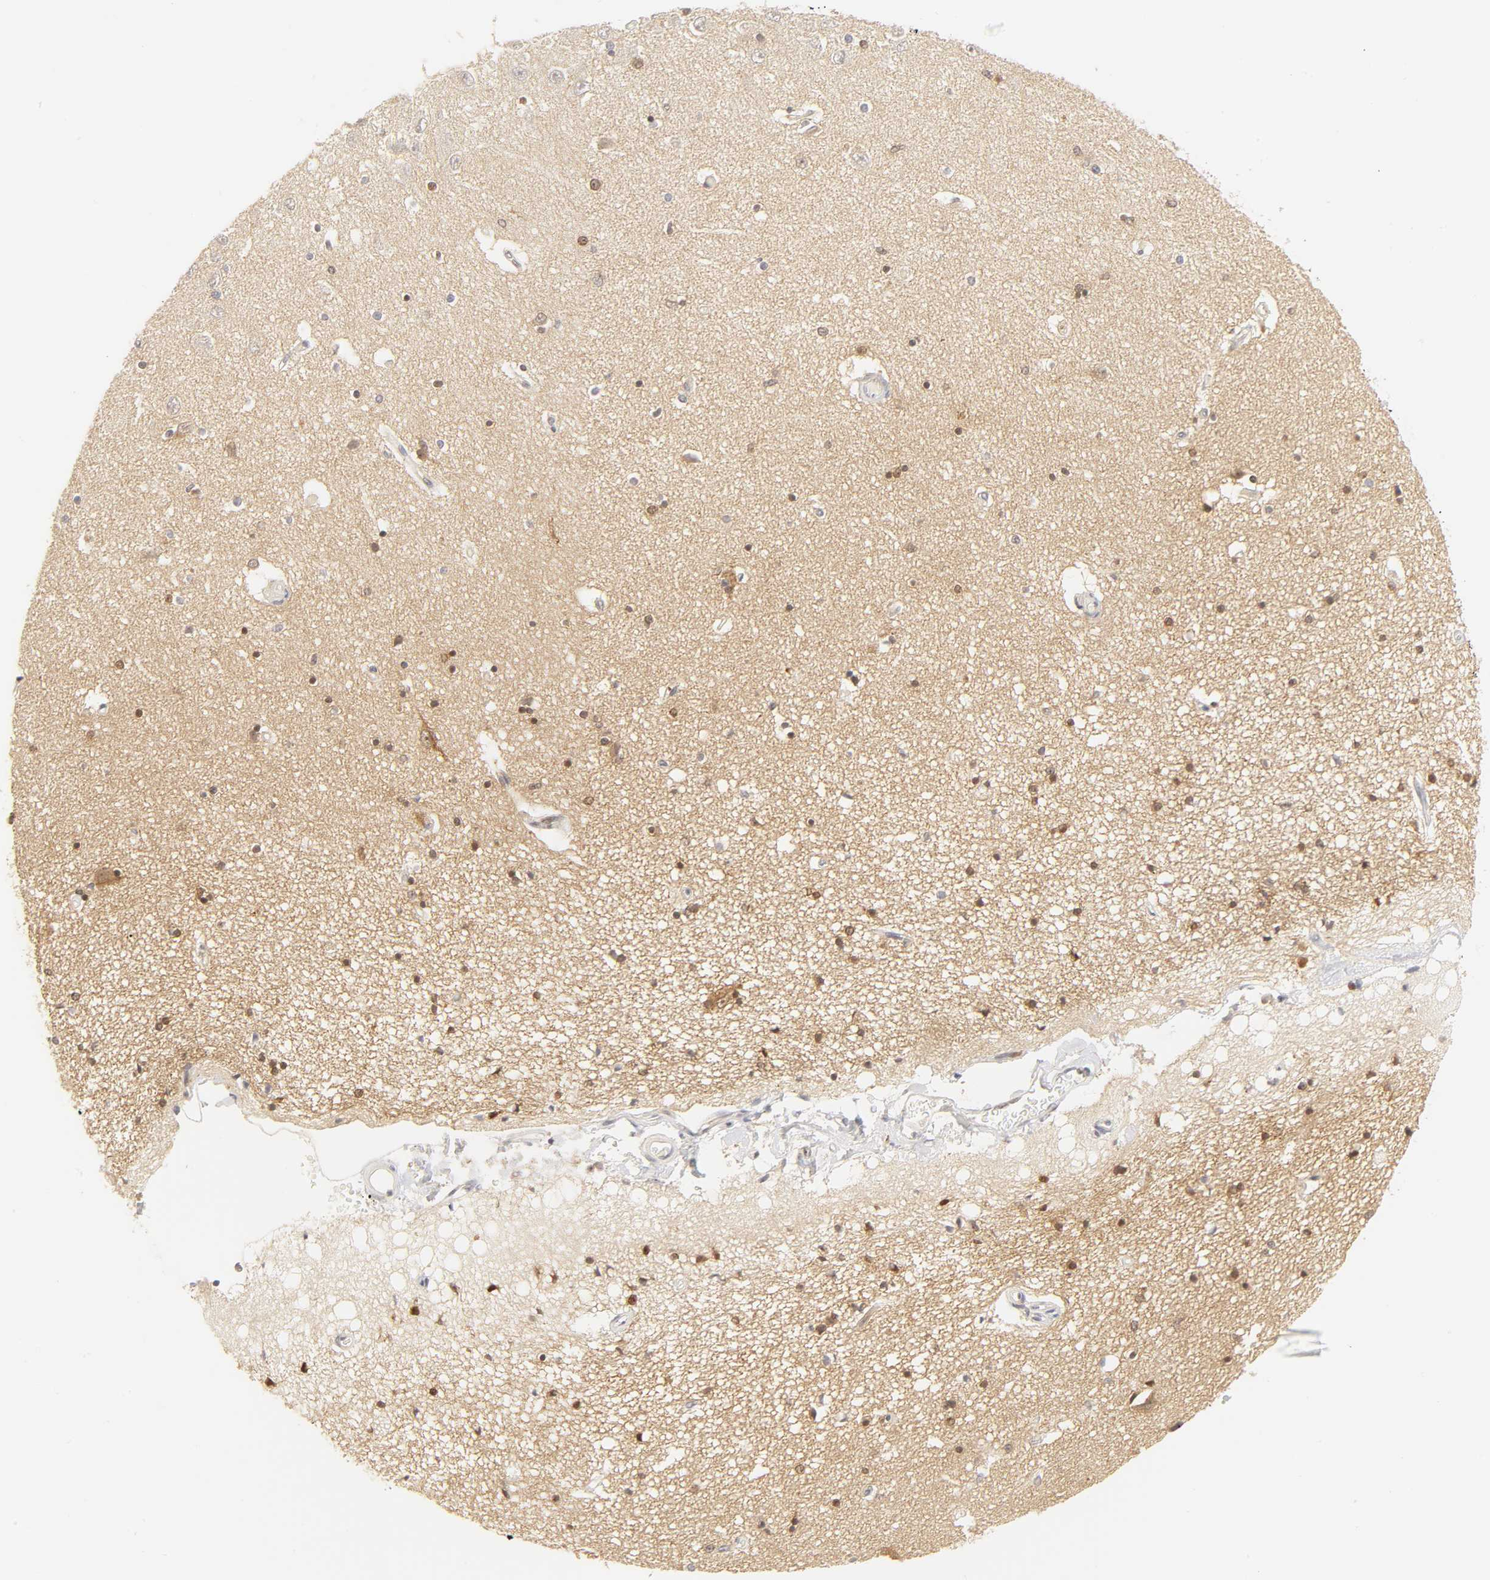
{"staining": {"intensity": "strong", "quantity": "<25%", "location": "nuclear"}, "tissue": "hippocampus", "cell_type": "Glial cells", "image_type": "normal", "snomed": [{"axis": "morphology", "description": "Normal tissue, NOS"}, {"axis": "topography", "description": "Hippocampus"}], "caption": "DAB (3,3'-diaminobenzidine) immunohistochemical staining of benign human hippocampus displays strong nuclear protein expression in about <25% of glial cells.", "gene": "KIF2A", "patient": {"sex": "female", "age": 54}}